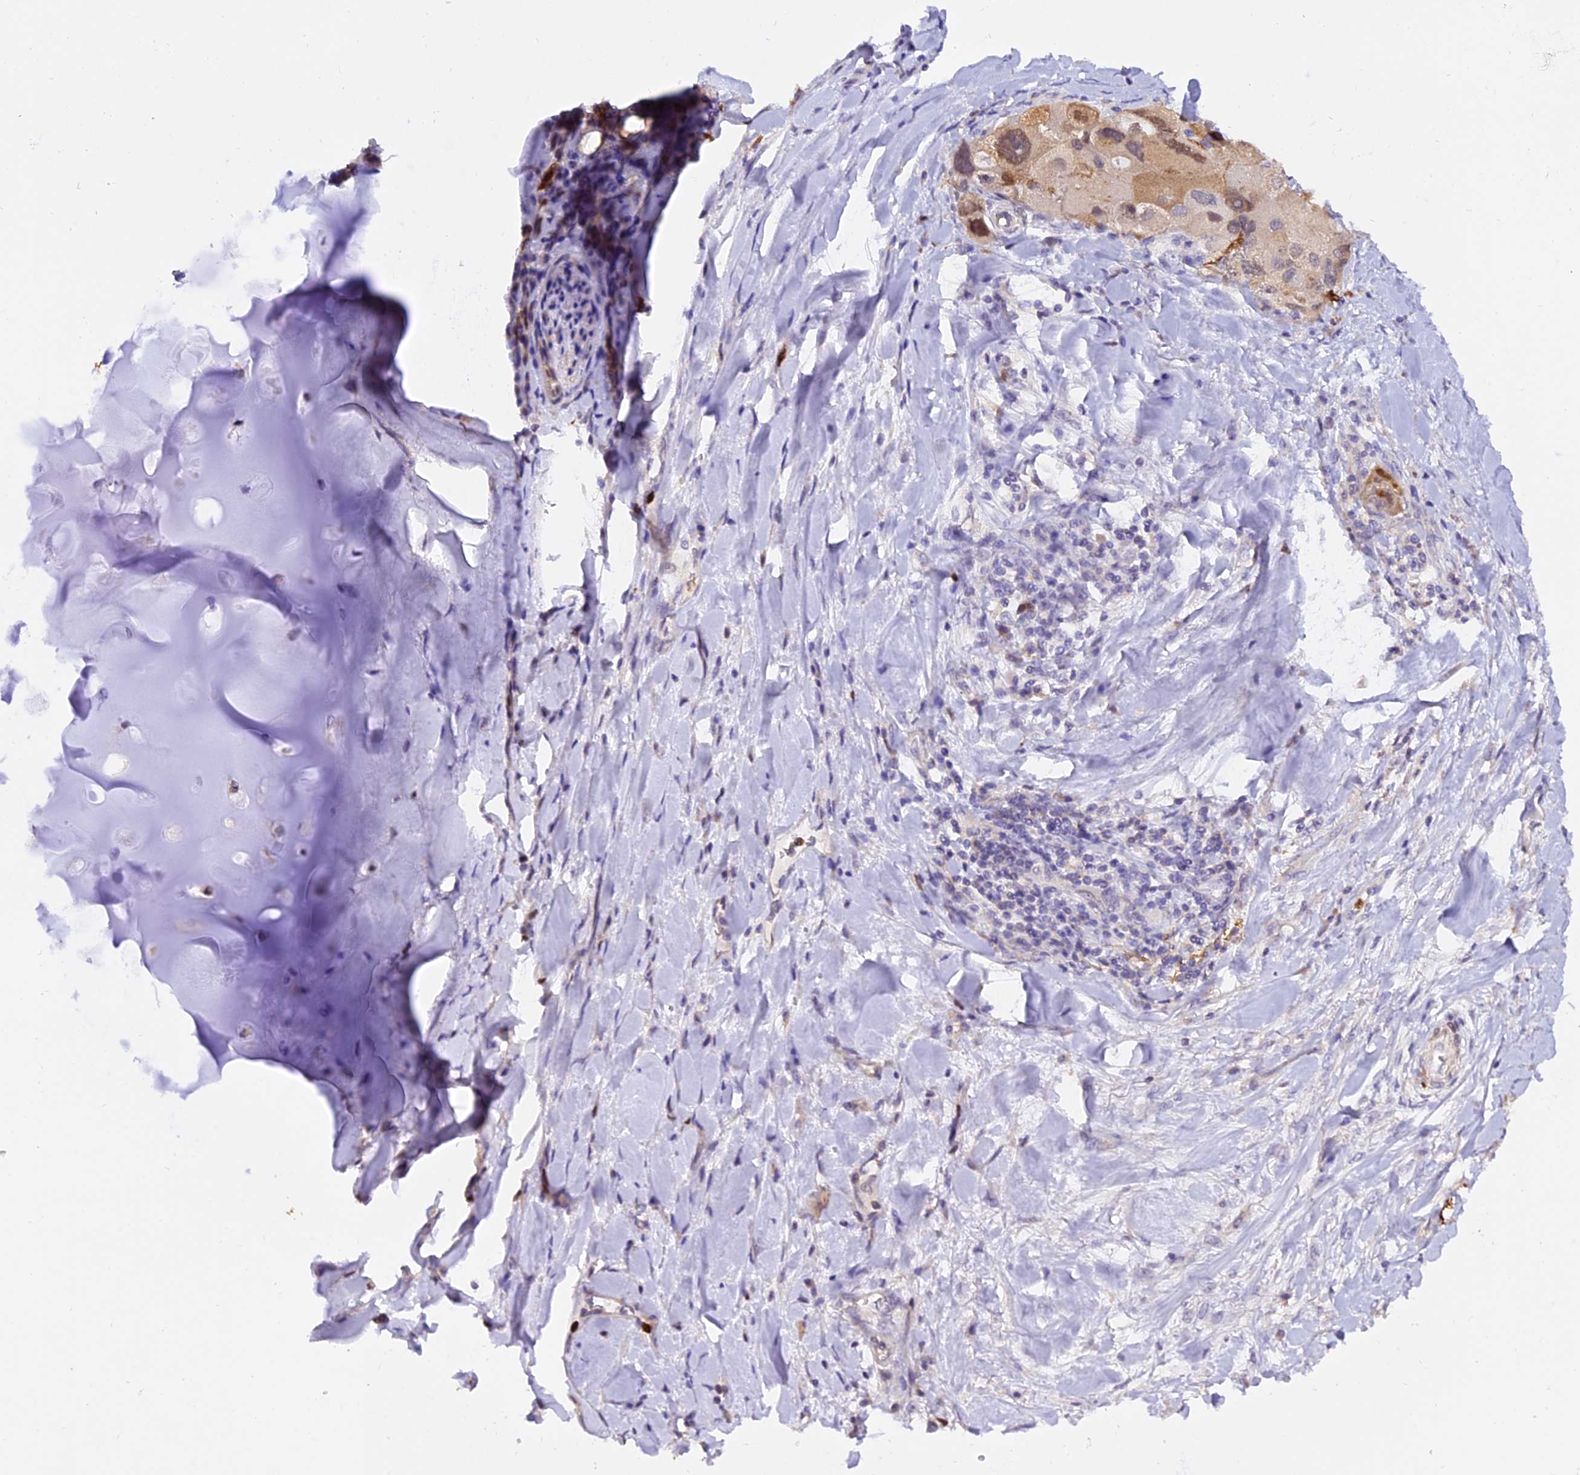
{"staining": {"intensity": "moderate", "quantity": "<25%", "location": "cytoplasmic/membranous"}, "tissue": "lung cancer", "cell_type": "Tumor cells", "image_type": "cancer", "snomed": [{"axis": "morphology", "description": "Adenocarcinoma, NOS"}, {"axis": "topography", "description": "Lung"}], "caption": "An immunohistochemistry (IHC) photomicrograph of neoplastic tissue is shown. Protein staining in brown labels moderate cytoplasmic/membranous positivity in adenocarcinoma (lung) within tumor cells.", "gene": "MAP3K7CL", "patient": {"sex": "female", "age": 54}}